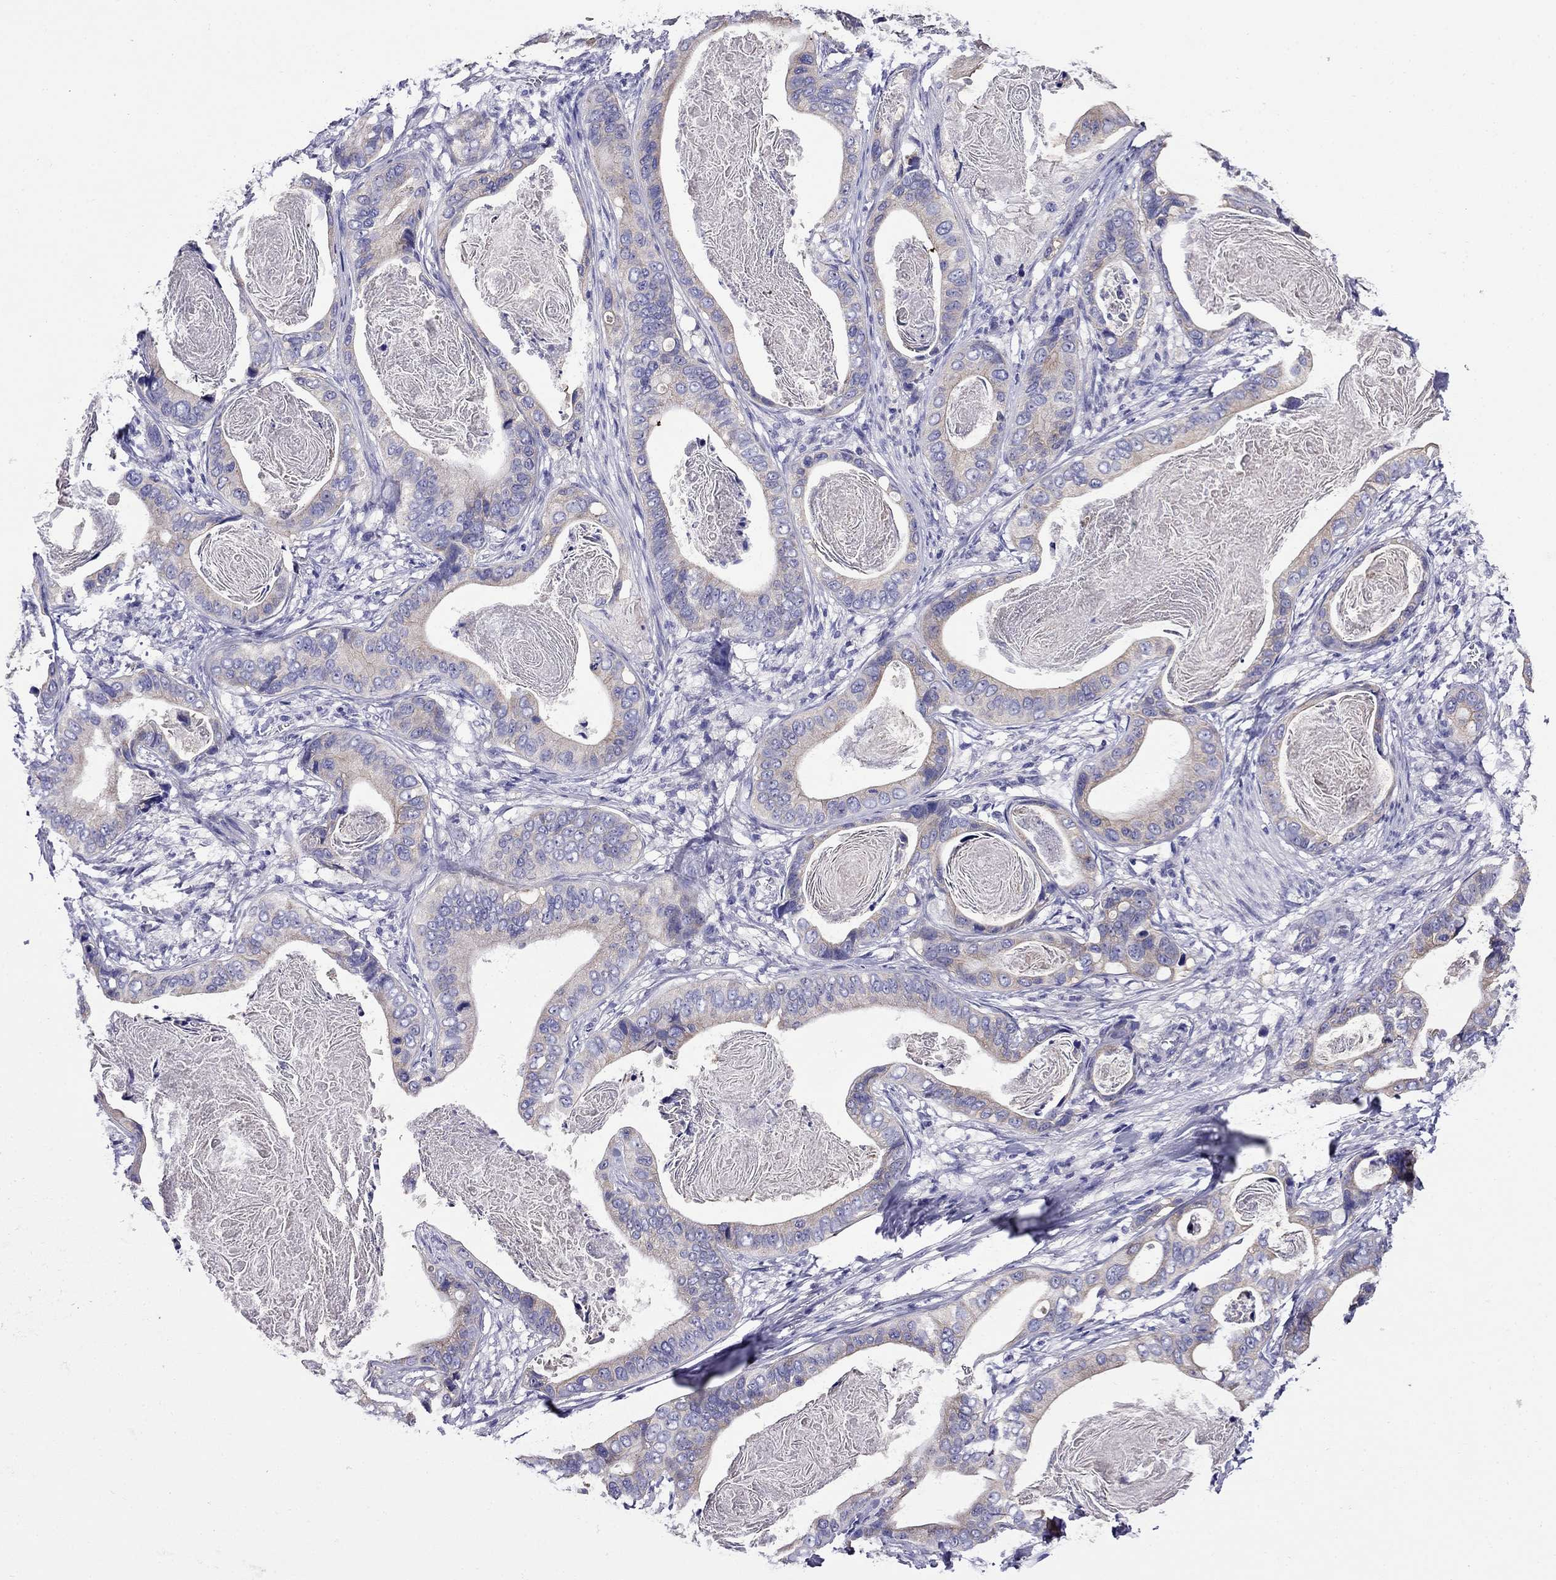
{"staining": {"intensity": "weak", "quantity": ">75%", "location": "cytoplasmic/membranous"}, "tissue": "stomach cancer", "cell_type": "Tumor cells", "image_type": "cancer", "snomed": [{"axis": "morphology", "description": "Adenocarcinoma, NOS"}, {"axis": "topography", "description": "Stomach"}], "caption": "IHC histopathology image of neoplastic tissue: human stomach adenocarcinoma stained using immunohistochemistry reveals low levels of weak protein expression localized specifically in the cytoplasmic/membranous of tumor cells, appearing as a cytoplasmic/membranous brown color.", "gene": "SCG2", "patient": {"sex": "male", "age": 84}}